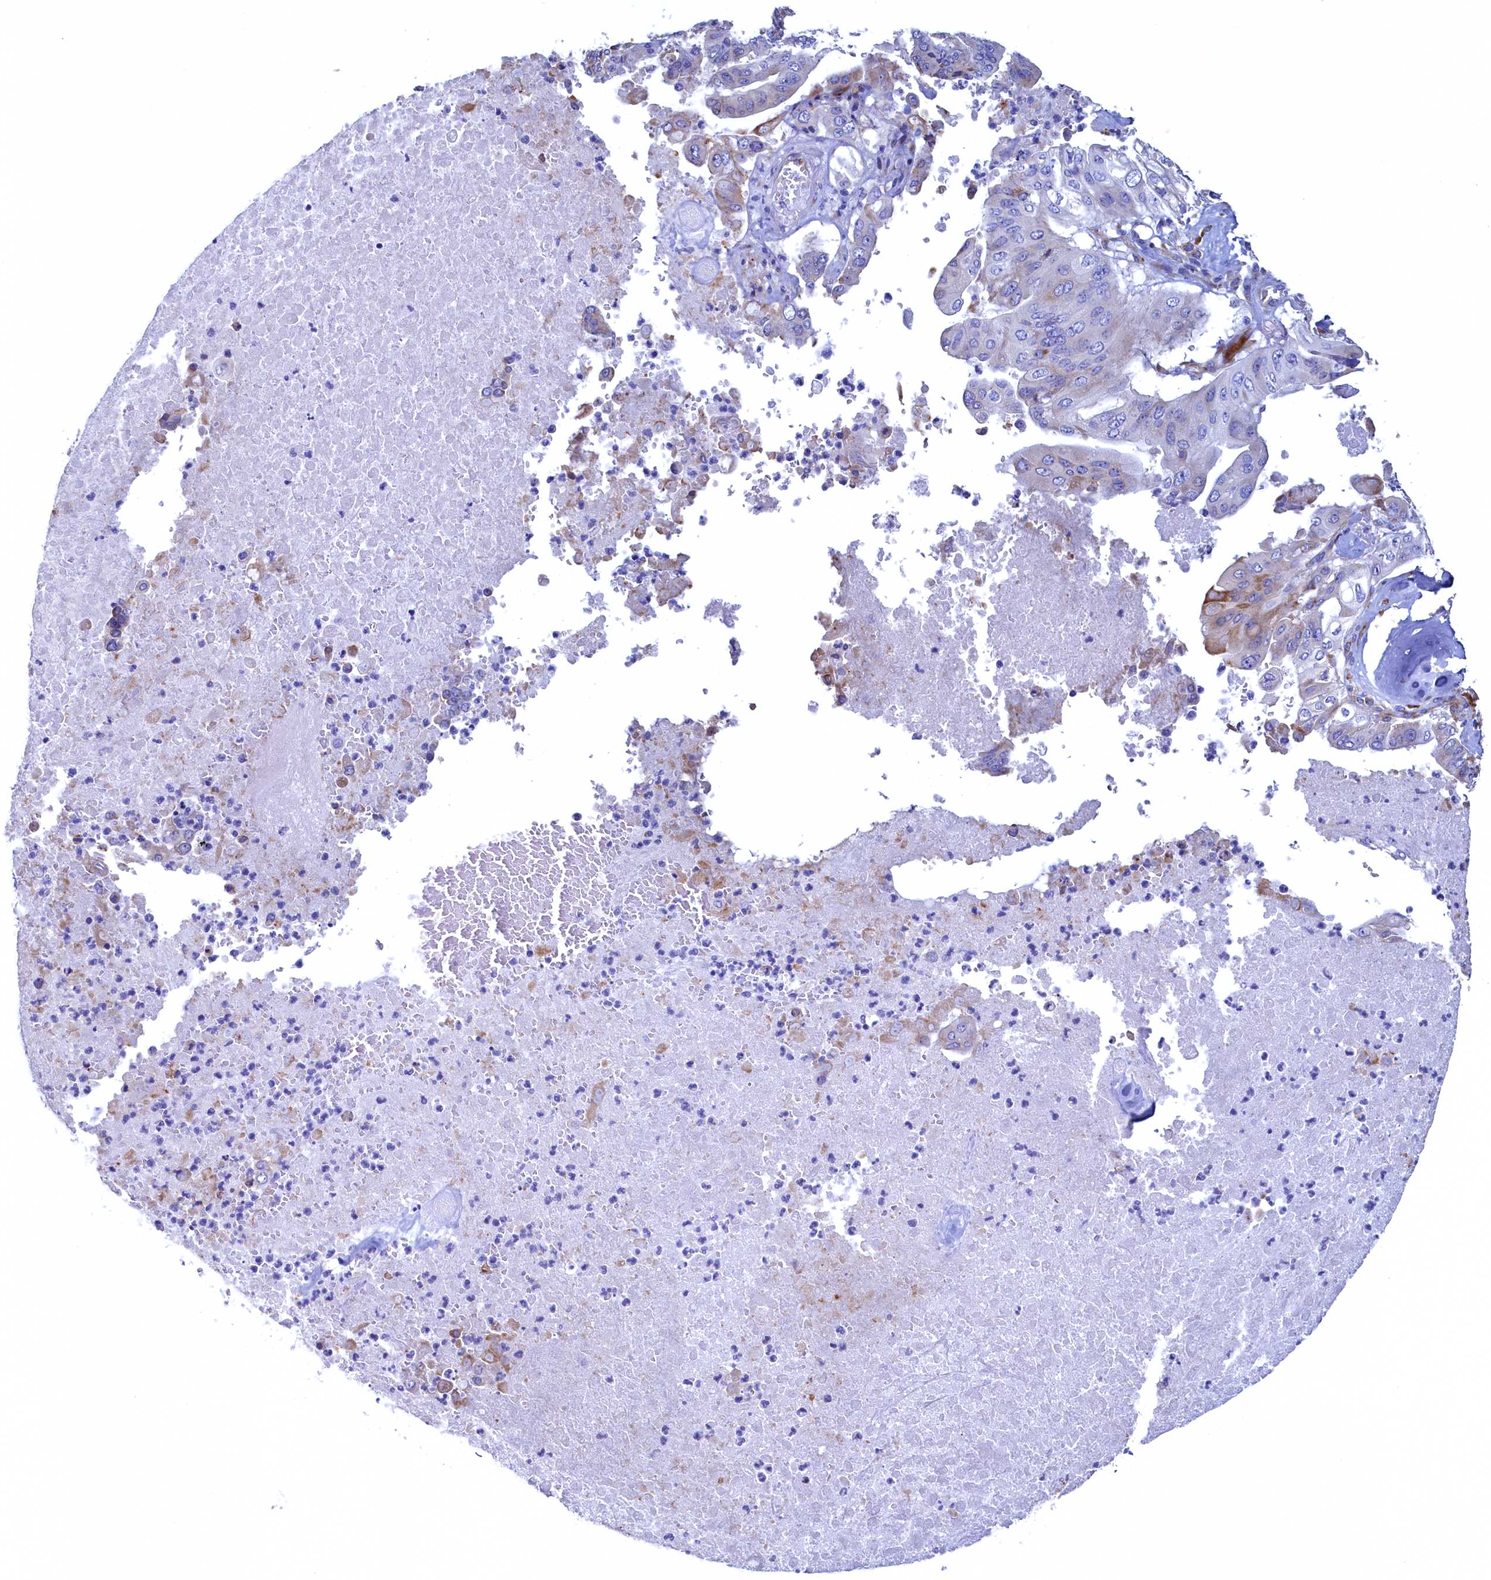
{"staining": {"intensity": "moderate", "quantity": "<25%", "location": "cytoplasmic/membranous"}, "tissue": "pancreatic cancer", "cell_type": "Tumor cells", "image_type": "cancer", "snomed": [{"axis": "morphology", "description": "Adenocarcinoma, NOS"}, {"axis": "topography", "description": "Pancreas"}], "caption": "This is an image of IHC staining of adenocarcinoma (pancreatic), which shows moderate staining in the cytoplasmic/membranous of tumor cells.", "gene": "CBLIF", "patient": {"sex": "female", "age": 77}}